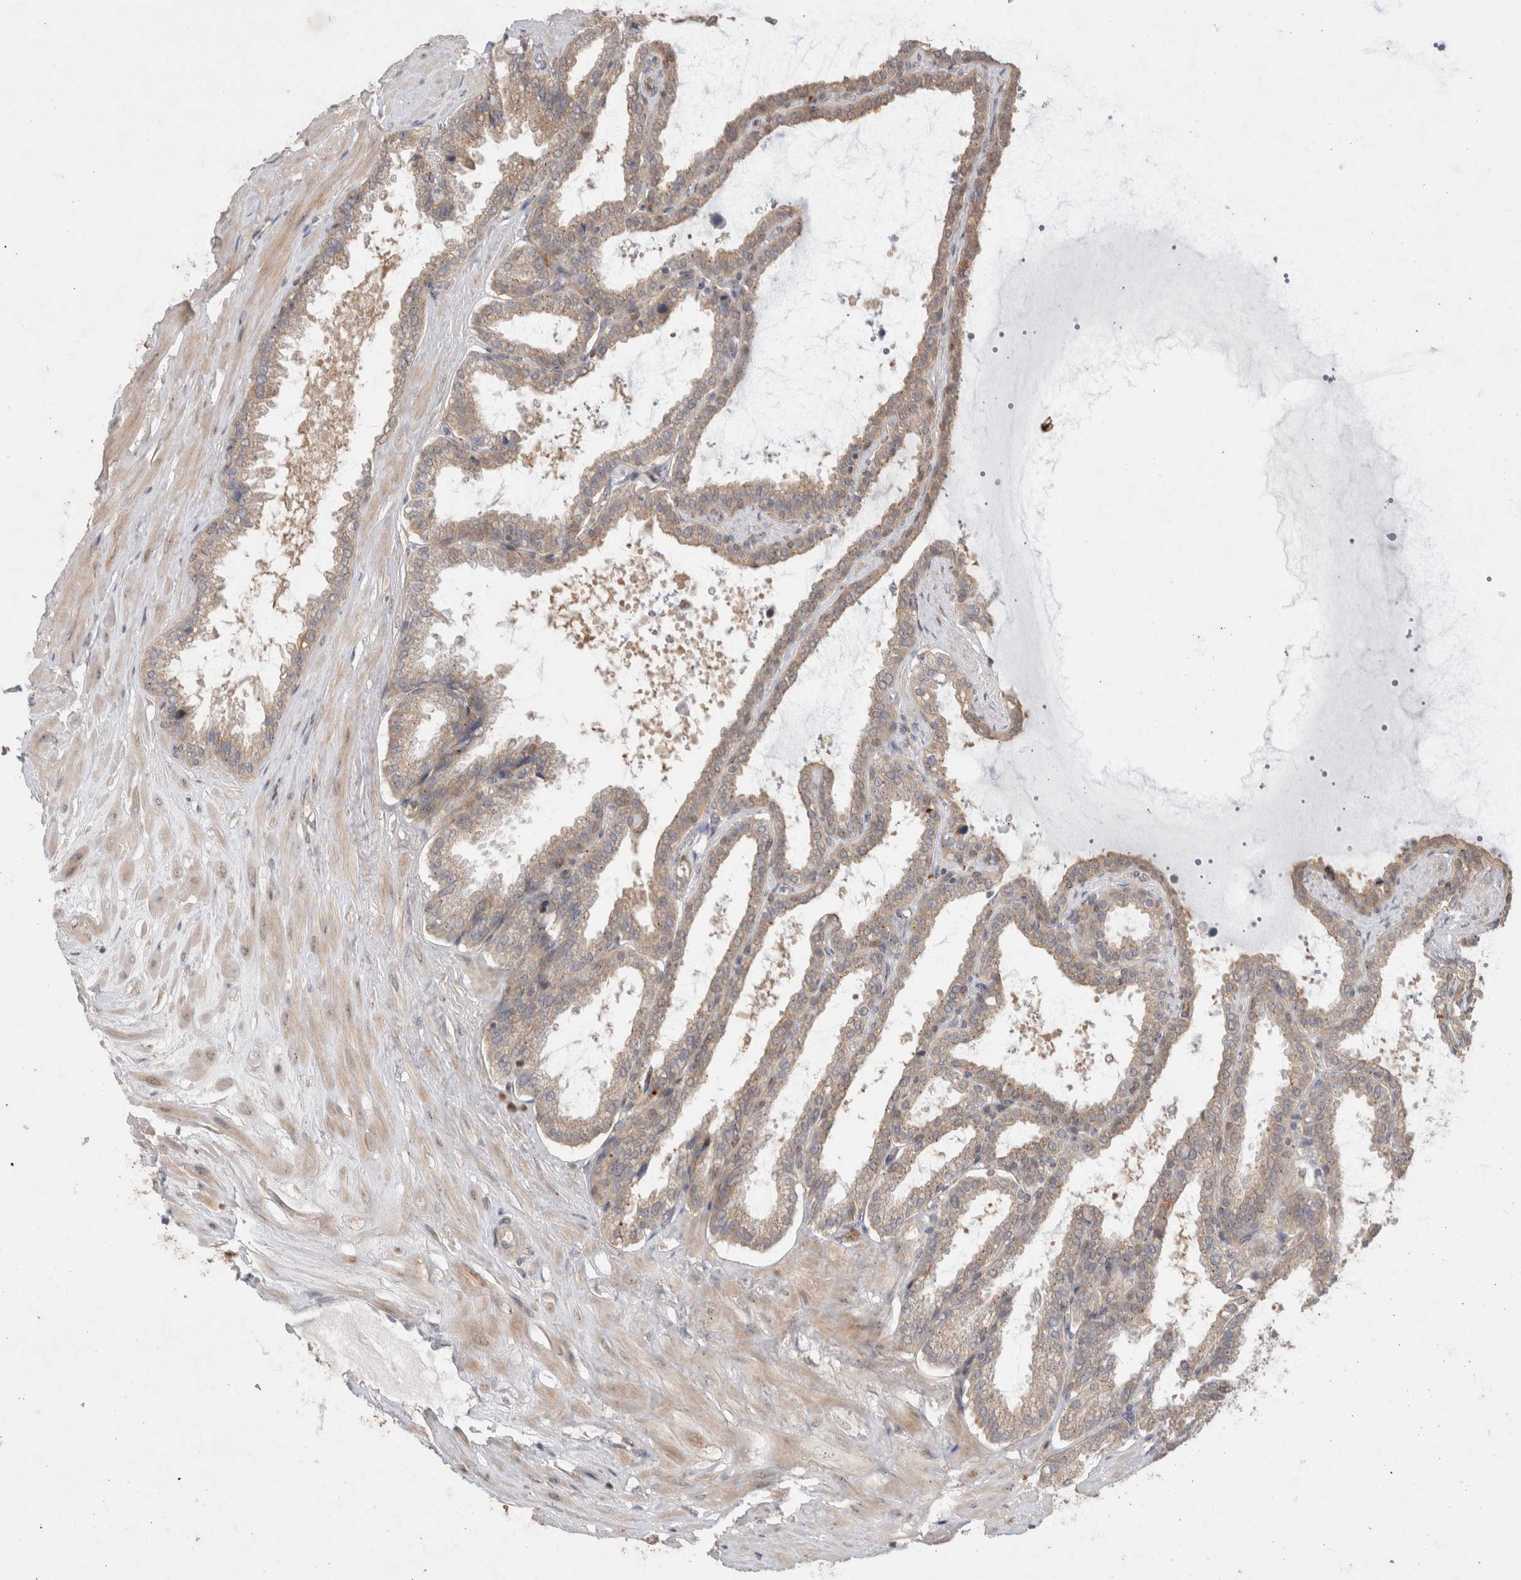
{"staining": {"intensity": "weak", "quantity": "25%-75%", "location": "cytoplasmic/membranous"}, "tissue": "seminal vesicle", "cell_type": "Glandular cells", "image_type": "normal", "snomed": [{"axis": "morphology", "description": "Normal tissue, NOS"}, {"axis": "topography", "description": "Seminal veicle"}], "caption": "DAB (3,3'-diaminobenzidine) immunohistochemical staining of benign seminal vesicle exhibits weak cytoplasmic/membranous protein staining in about 25%-75% of glandular cells. The staining was performed using DAB (3,3'-diaminobenzidine), with brown indicating positive protein expression. Nuclei are stained blue with hematoxylin.", "gene": "SLC29A1", "patient": {"sex": "male", "age": 46}}